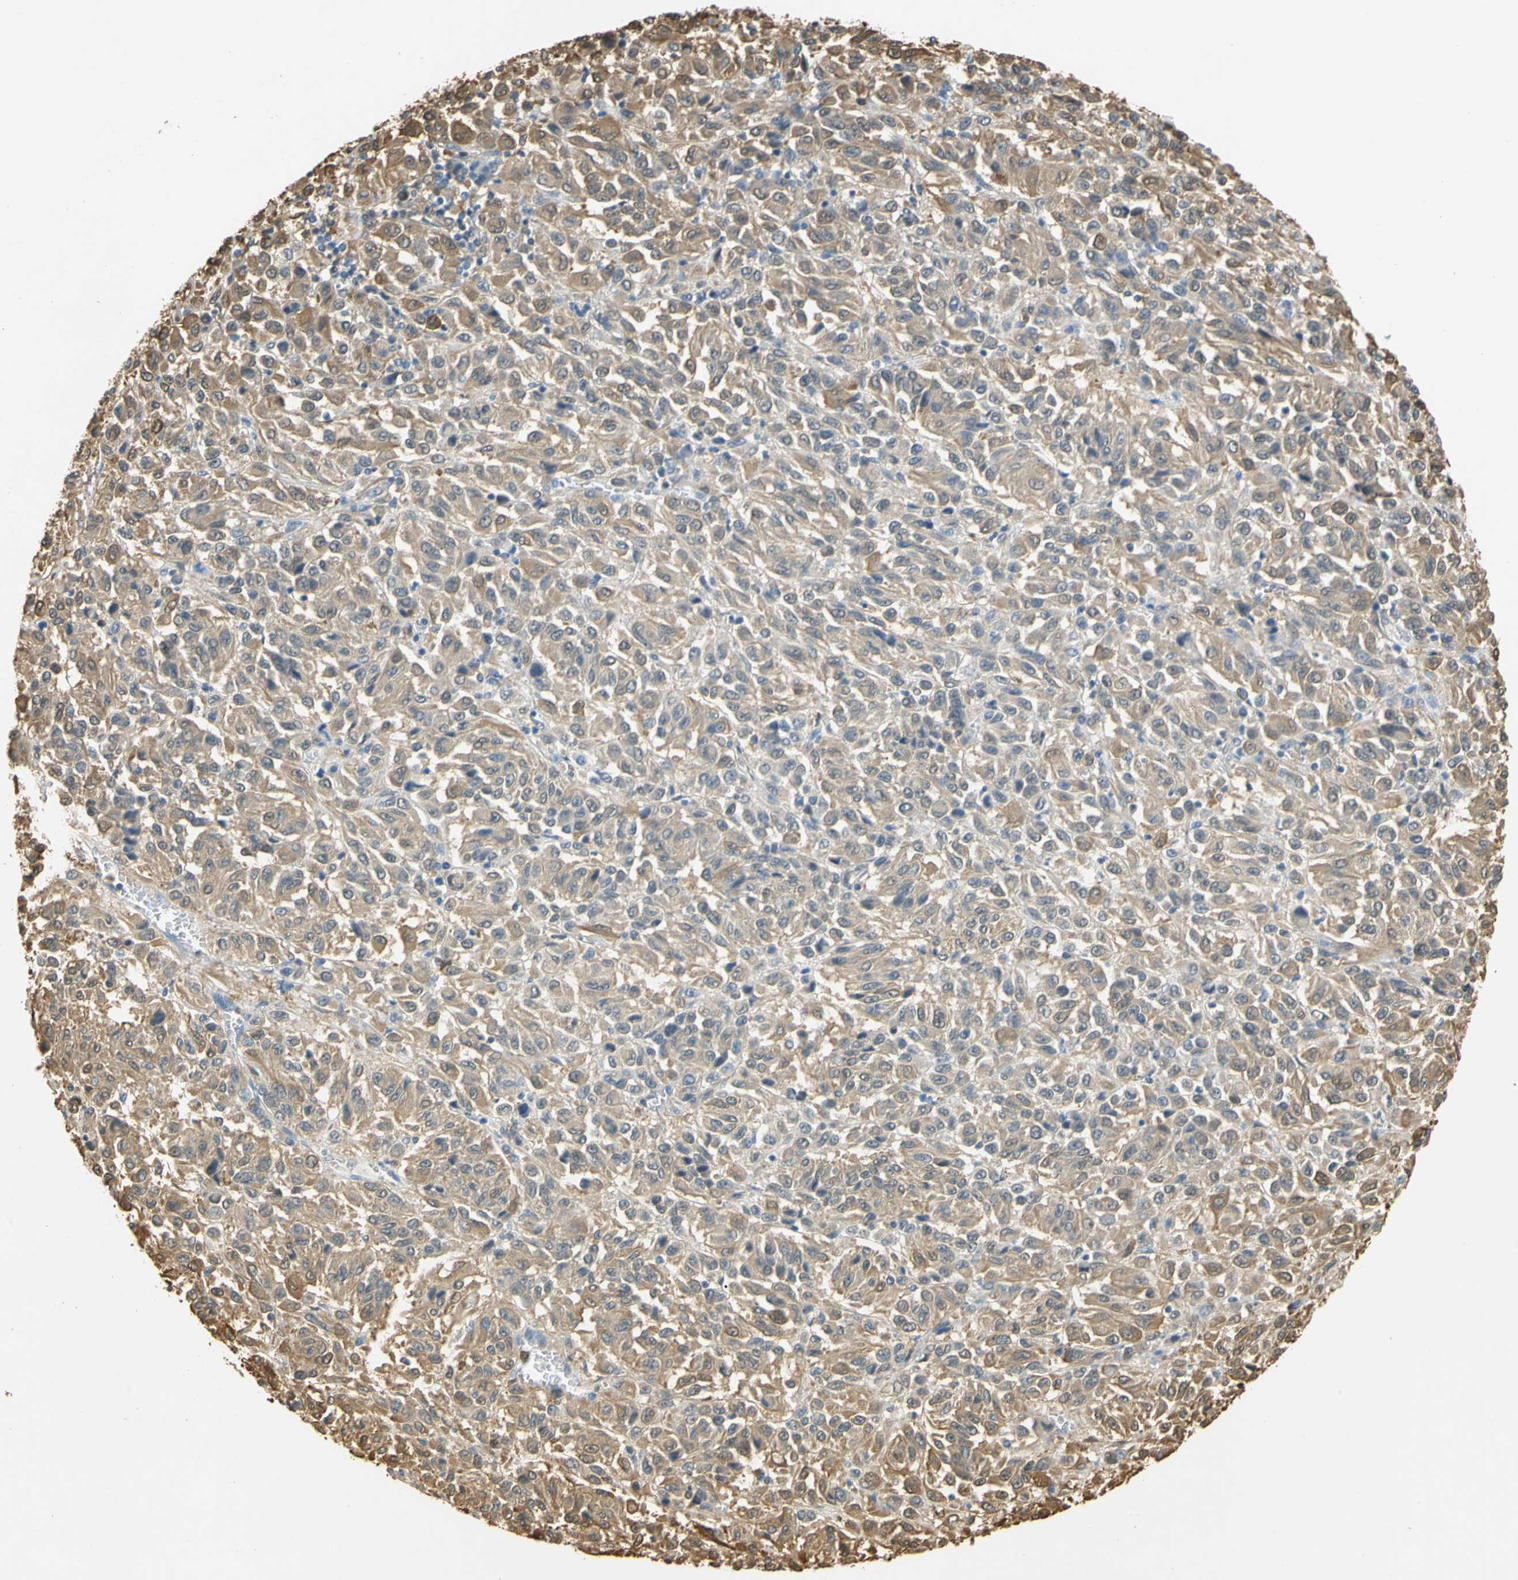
{"staining": {"intensity": "moderate", "quantity": ">75%", "location": "cytoplasmic/membranous"}, "tissue": "melanoma", "cell_type": "Tumor cells", "image_type": "cancer", "snomed": [{"axis": "morphology", "description": "Malignant melanoma, Metastatic site"}, {"axis": "topography", "description": "Lung"}], "caption": "Protein expression analysis of malignant melanoma (metastatic site) displays moderate cytoplasmic/membranous positivity in about >75% of tumor cells.", "gene": "S100A6", "patient": {"sex": "male", "age": 64}}